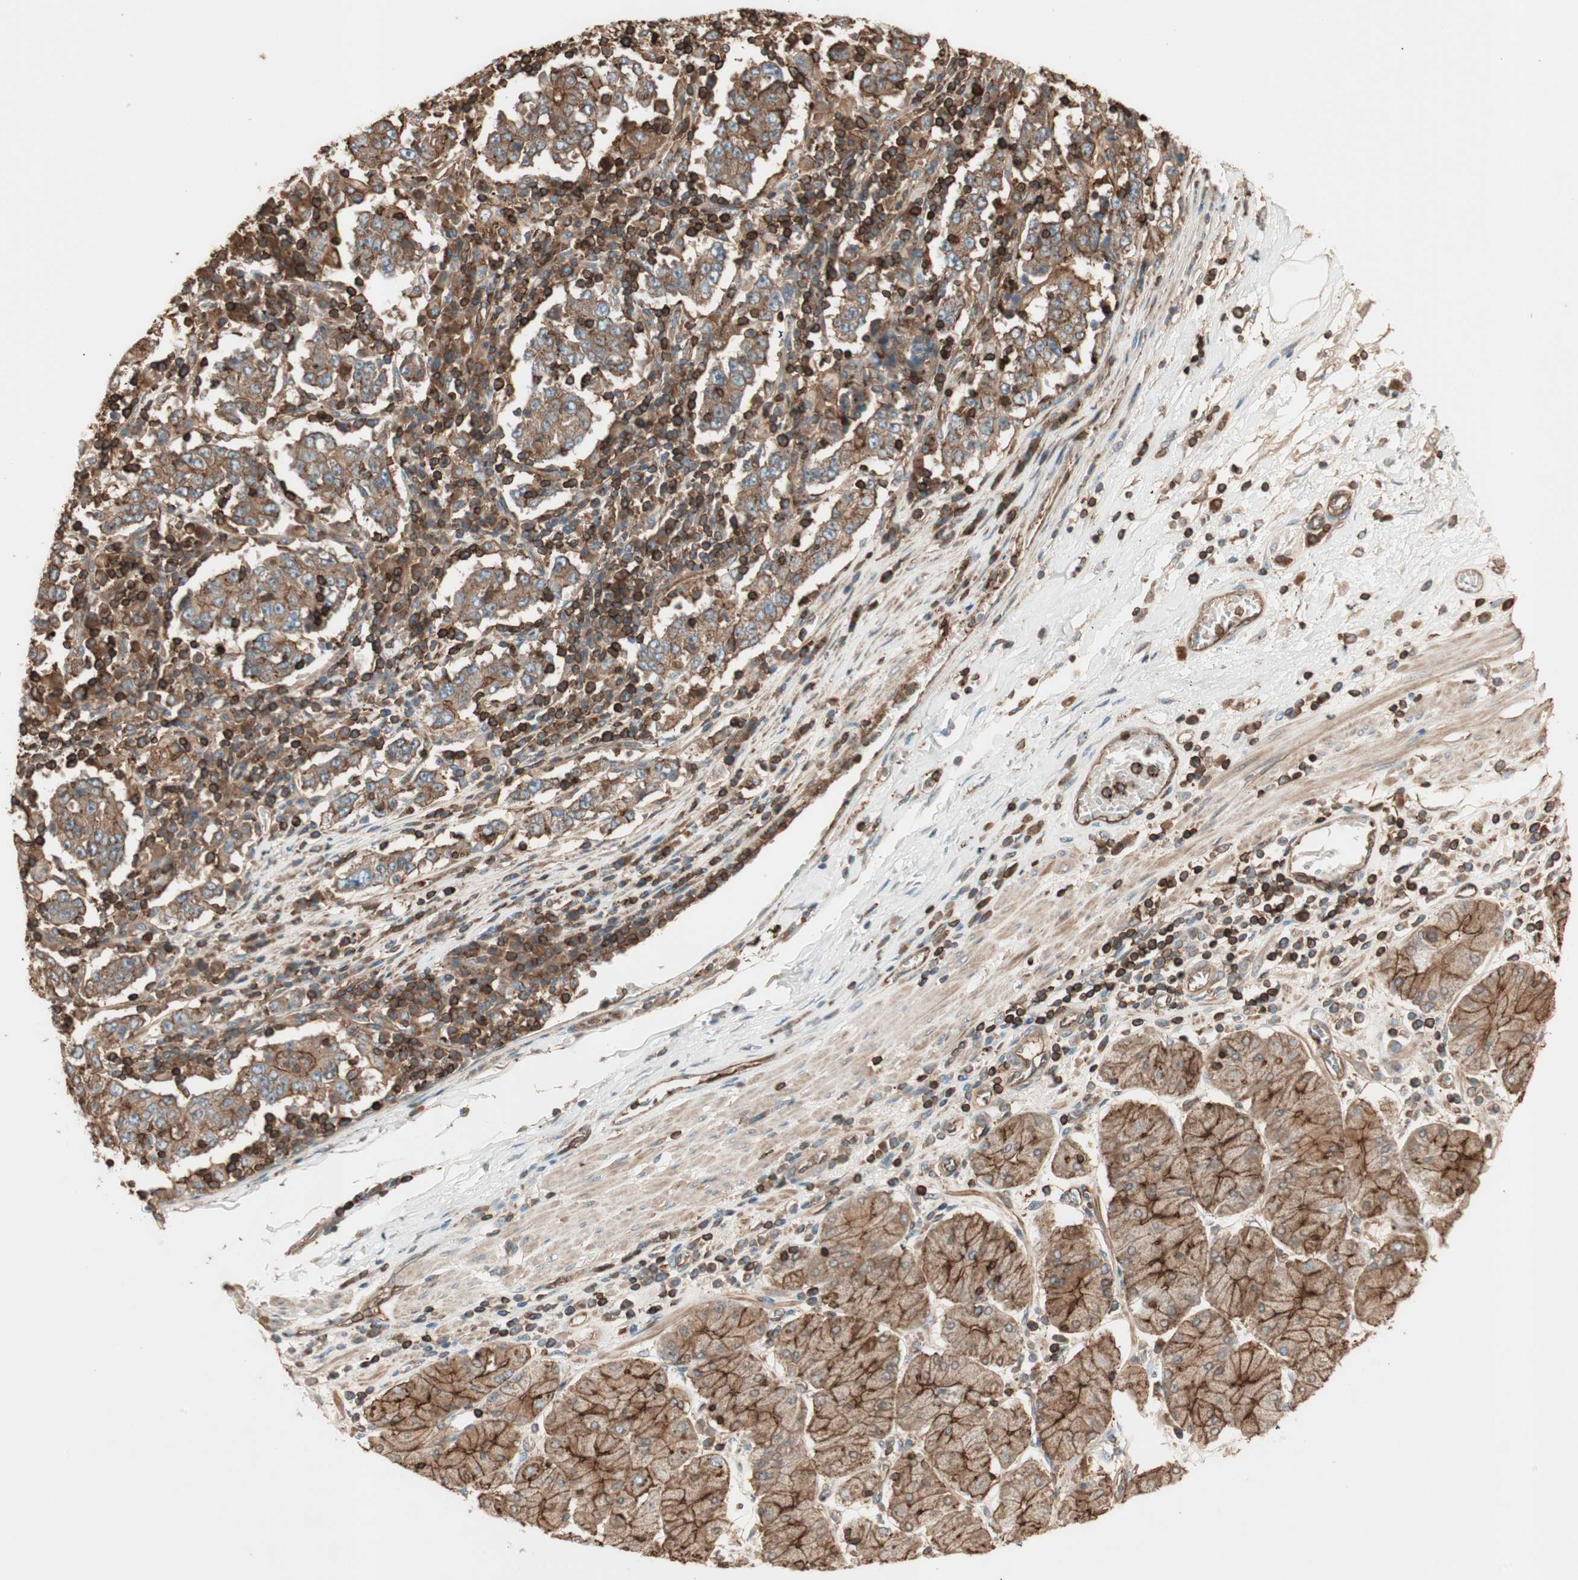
{"staining": {"intensity": "strong", "quantity": ">75%", "location": "cytoplasmic/membranous"}, "tissue": "stomach cancer", "cell_type": "Tumor cells", "image_type": "cancer", "snomed": [{"axis": "morphology", "description": "Normal tissue, NOS"}, {"axis": "morphology", "description": "Adenocarcinoma, NOS"}, {"axis": "topography", "description": "Stomach, upper"}, {"axis": "topography", "description": "Stomach"}], "caption": "Immunohistochemical staining of stomach cancer (adenocarcinoma) exhibits strong cytoplasmic/membranous protein positivity in about >75% of tumor cells.", "gene": "TCP11L1", "patient": {"sex": "male", "age": 59}}